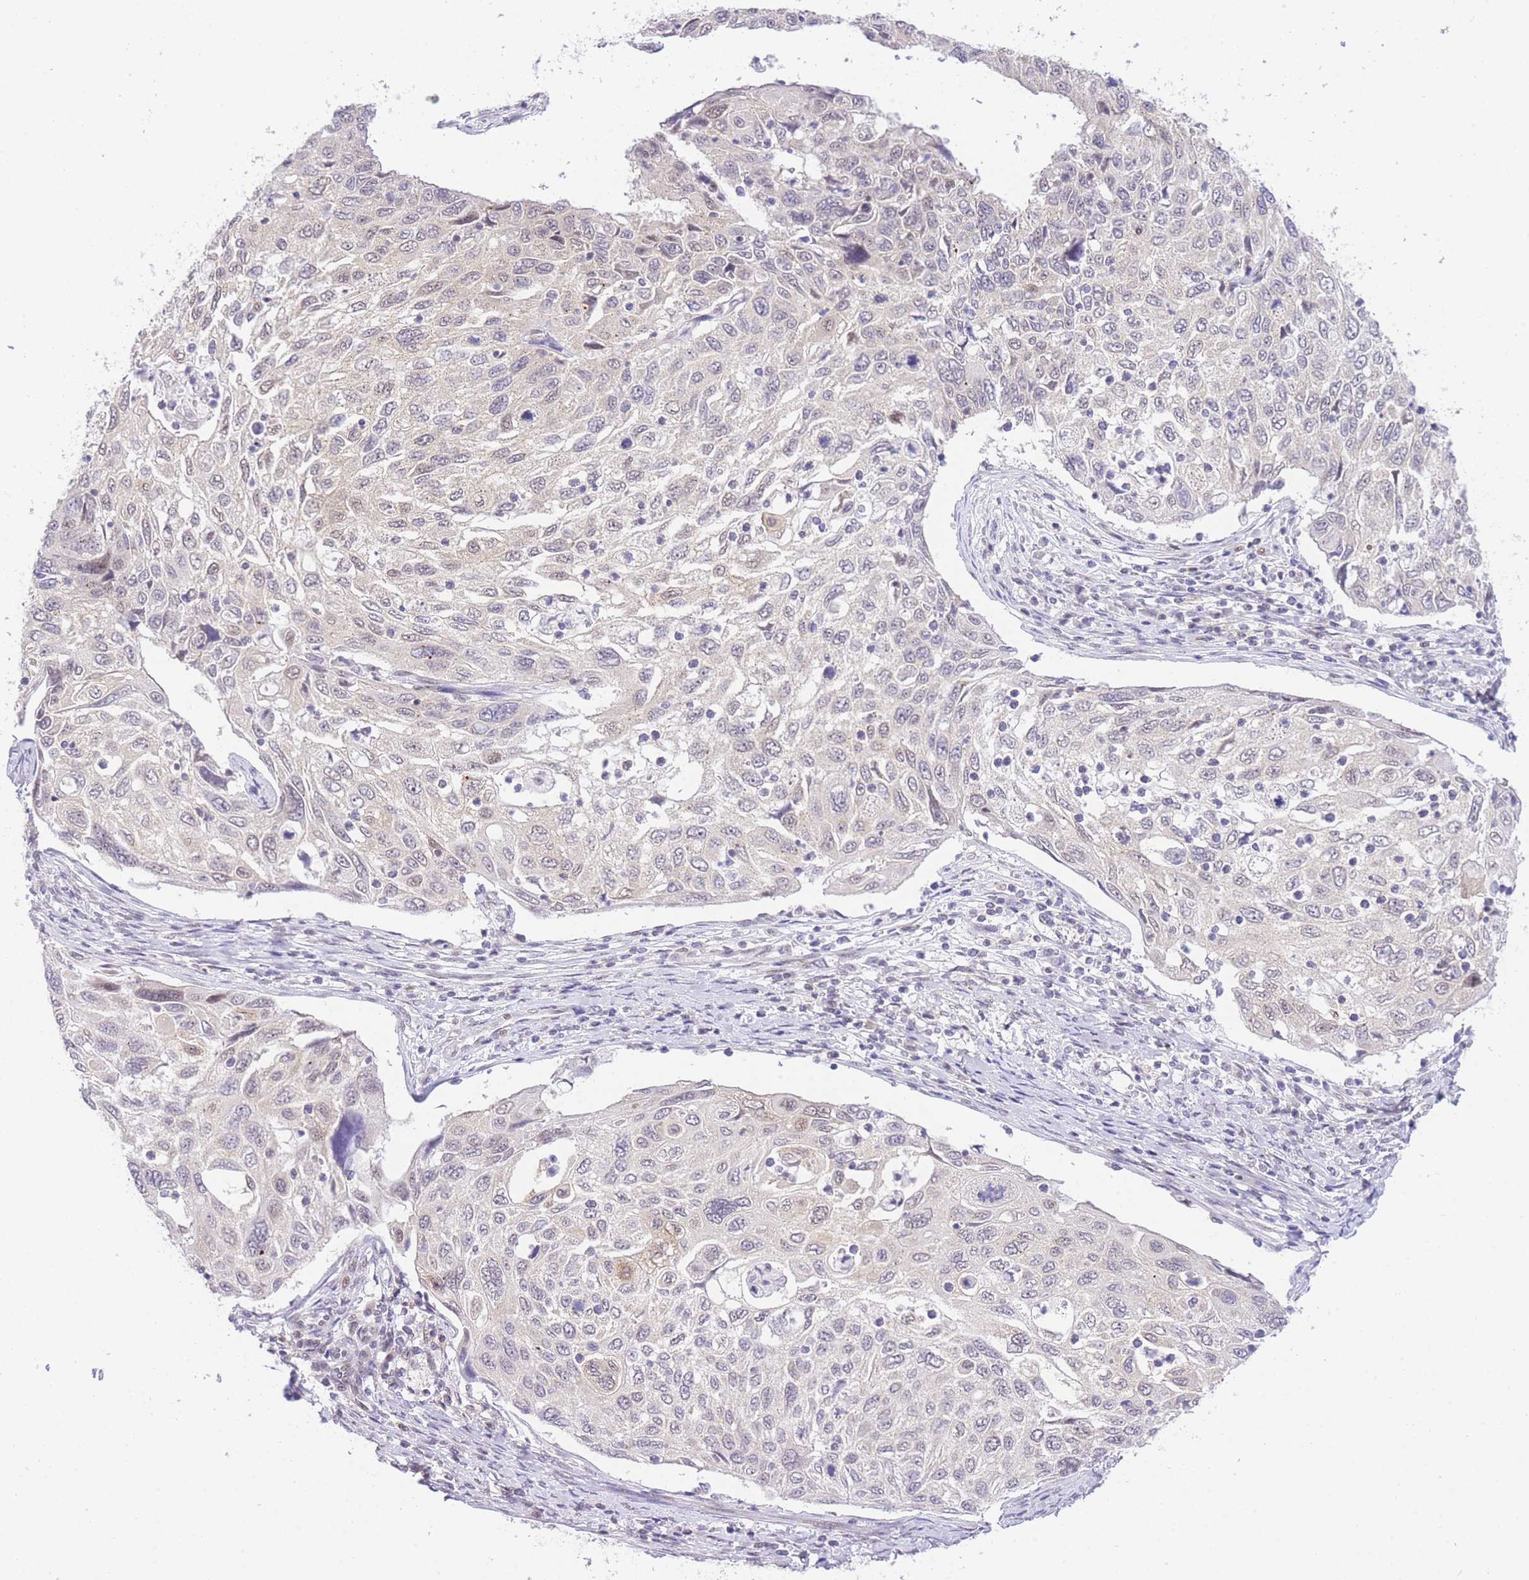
{"staining": {"intensity": "negative", "quantity": "none", "location": "none"}, "tissue": "cervical cancer", "cell_type": "Tumor cells", "image_type": "cancer", "snomed": [{"axis": "morphology", "description": "Squamous cell carcinoma, NOS"}, {"axis": "topography", "description": "Cervix"}], "caption": "Human cervical cancer (squamous cell carcinoma) stained for a protein using immunohistochemistry (IHC) reveals no positivity in tumor cells.", "gene": "STK39", "patient": {"sex": "female", "age": 70}}